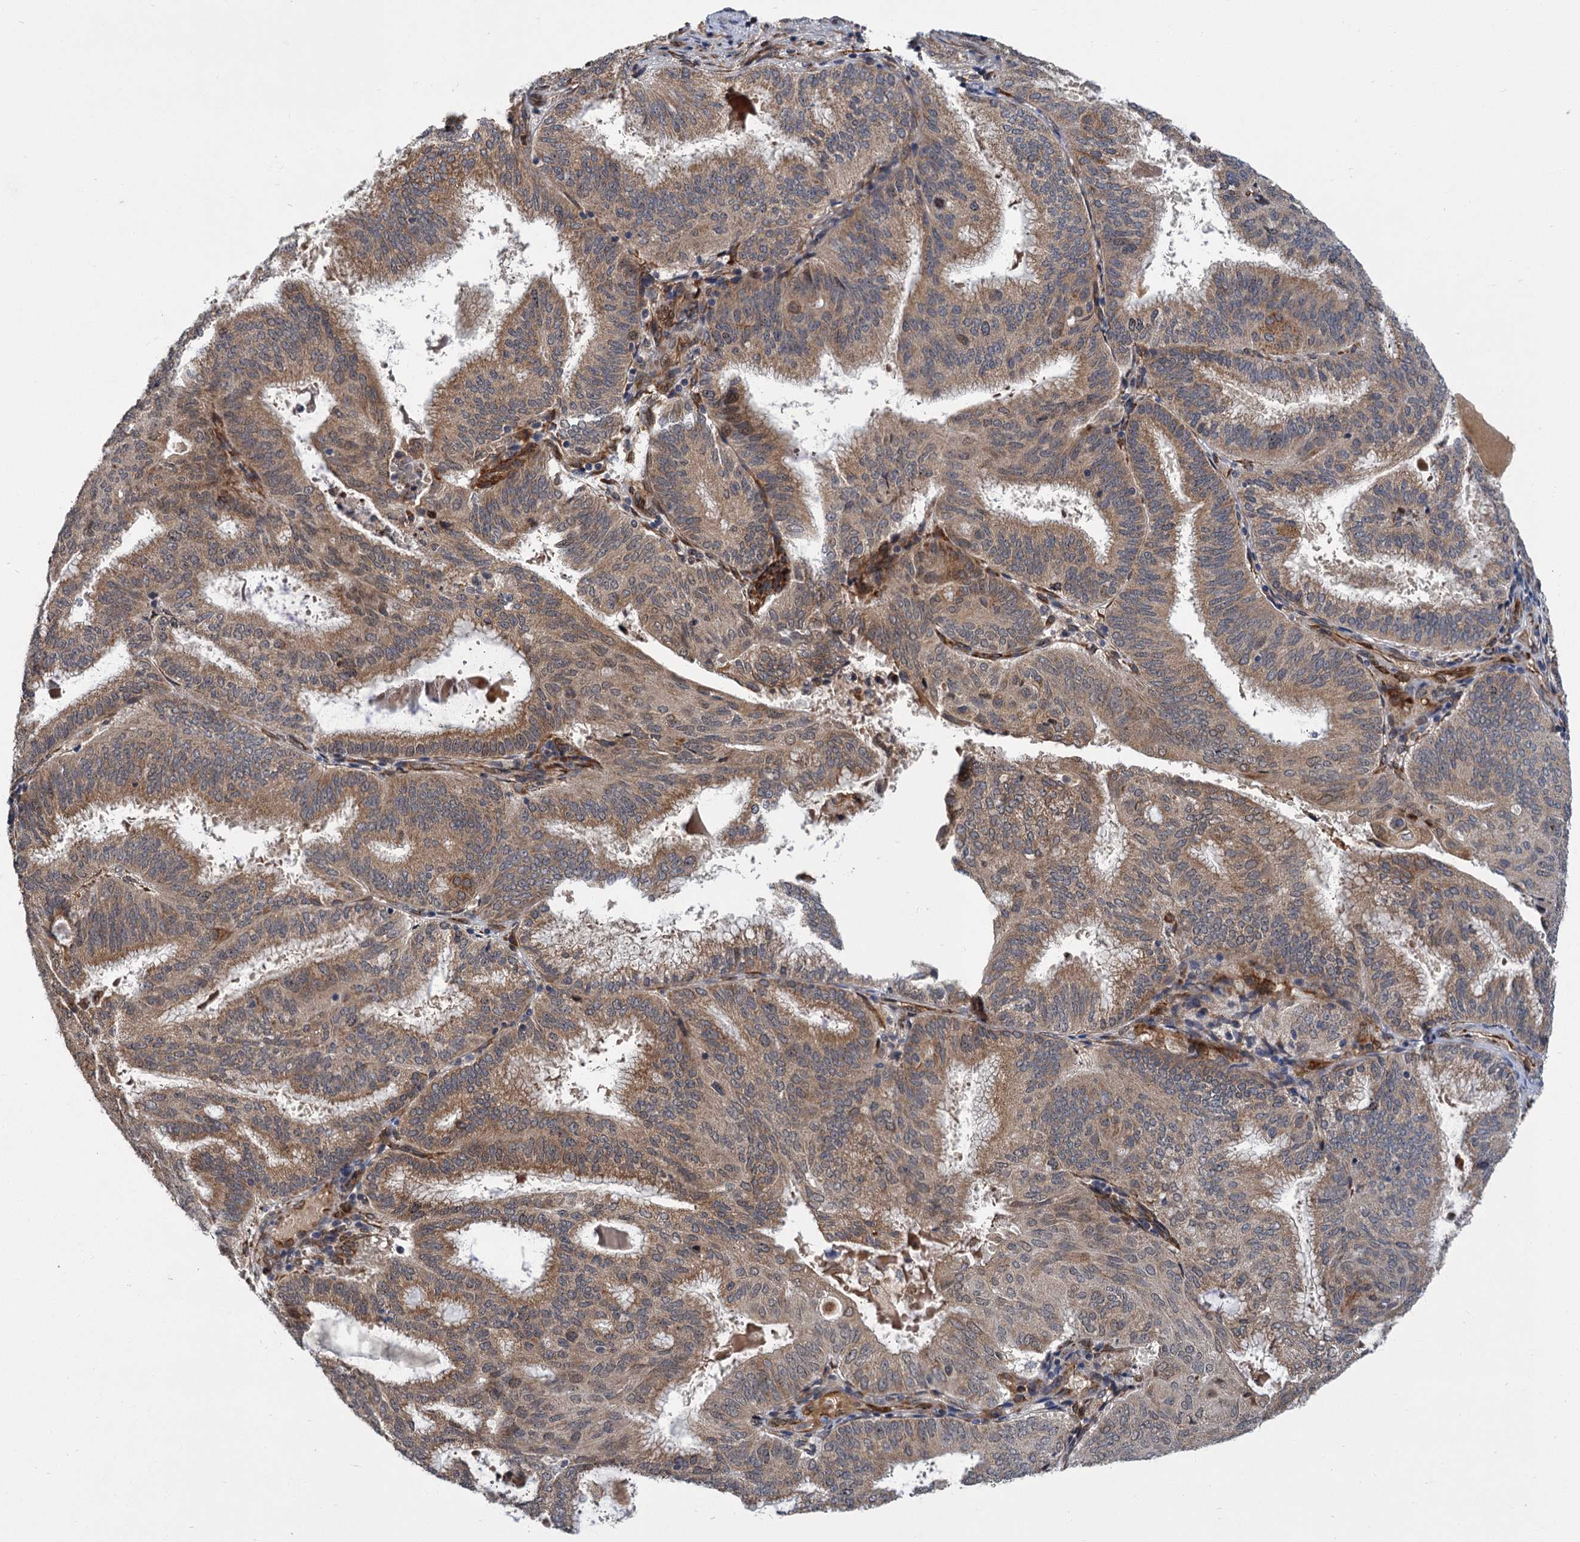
{"staining": {"intensity": "moderate", "quantity": ">75%", "location": "cytoplasmic/membranous"}, "tissue": "endometrial cancer", "cell_type": "Tumor cells", "image_type": "cancer", "snomed": [{"axis": "morphology", "description": "Adenocarcinoma, NOS"}, {"axis": "topography", "description": "Endometrium"}], "caption": "The image exhibits immunohistochemical staining of endometrial cancer. There is moderate cytoplasmic/membranous positivity is identified in about >75% of tumor cells.", "gene": "APBA2", "patient": {"sex": "female", "age": 49}}